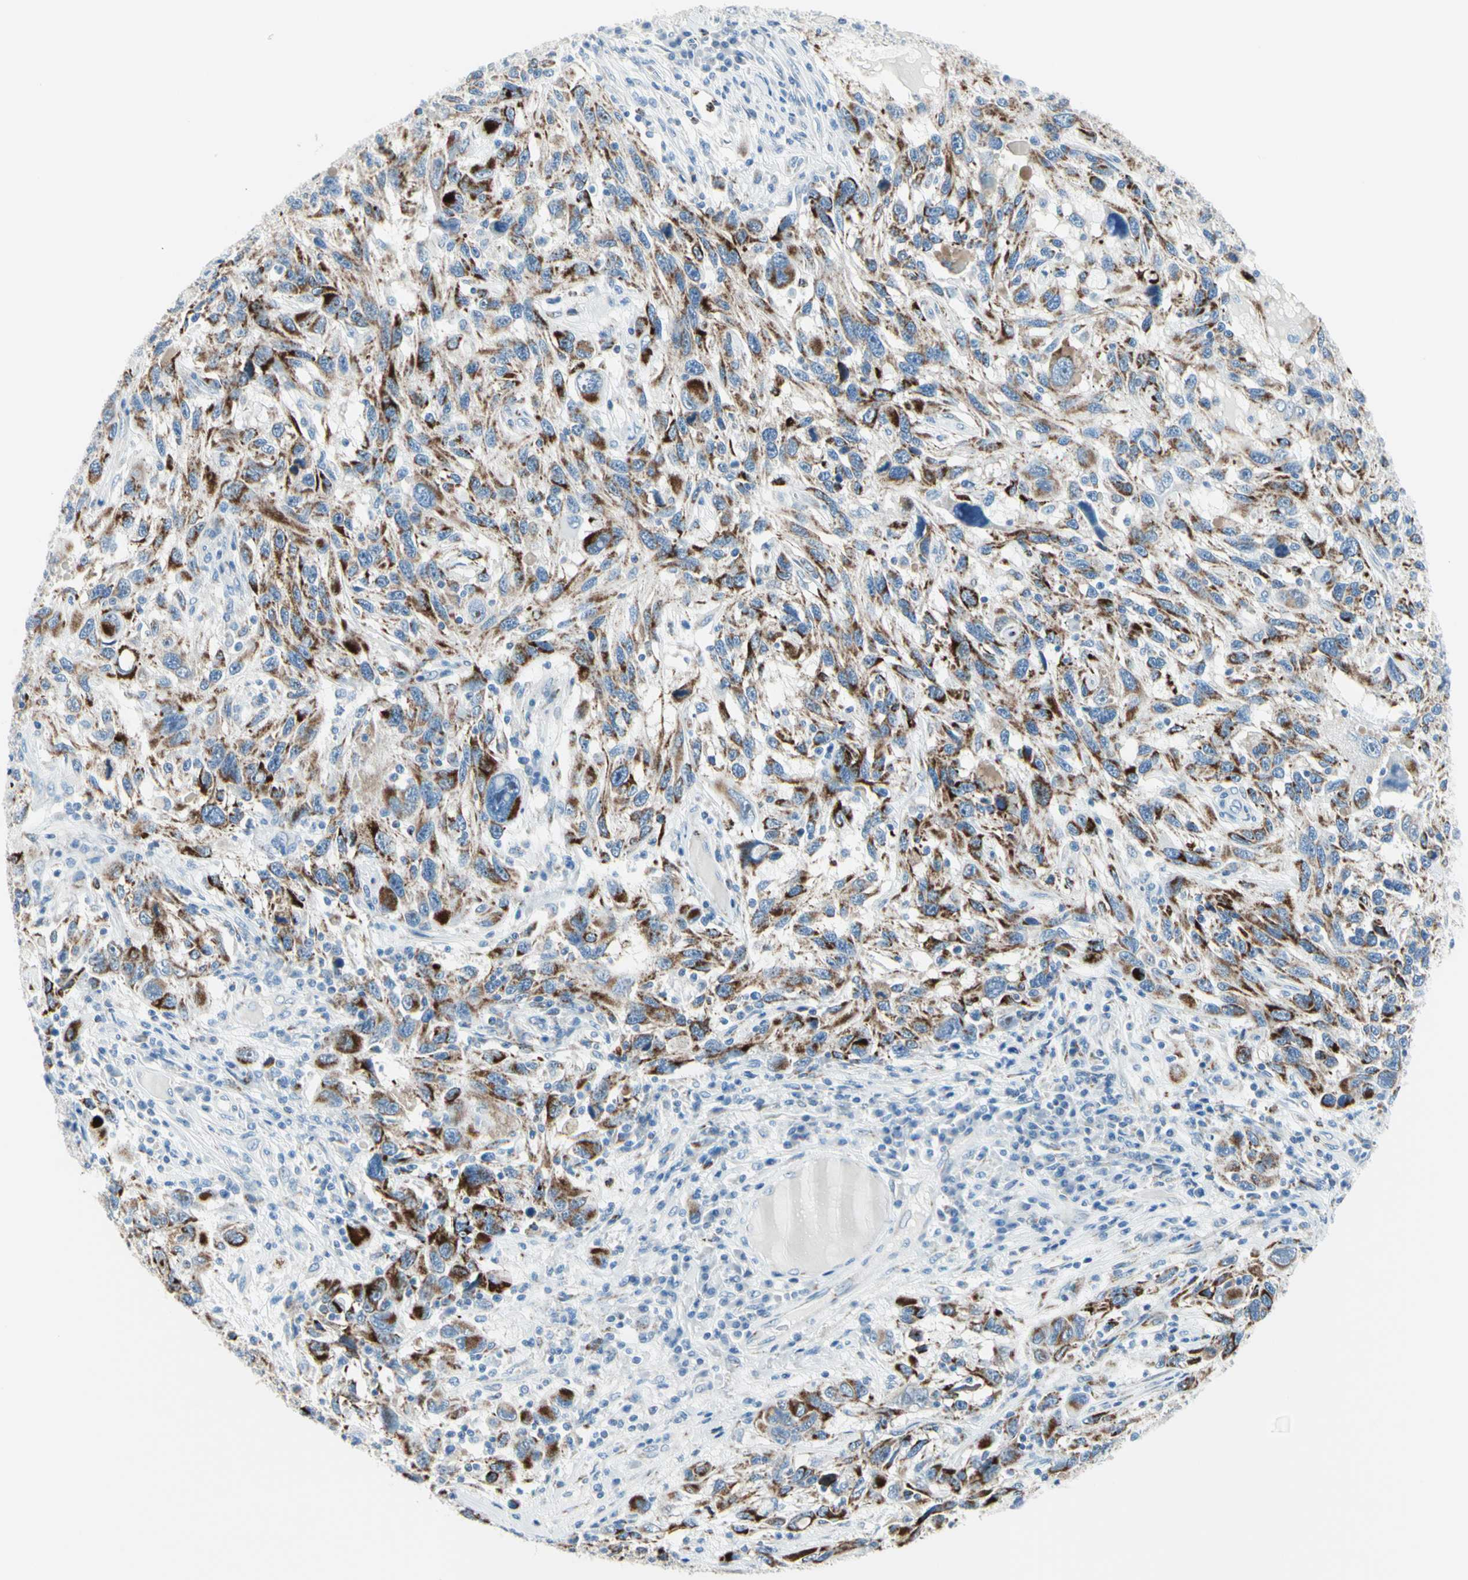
{"staining": {"intensity": "moderate", "quantity": ">75%", "location": "cytoplasmic/membranous"}, "tissue": "melanoma", "cell_type": "Tumor cells", "image_type": "cancer", "snomed": [{"axis": "morphology", "description": "Malignant melanoma, NOS"}, {"axis": "topography", "description": "Skin"}], "caption": "Melanoma tissue shows moderate cytoplasmic/membranous expression in about >75% of tumor cells (Stains: DAB (3,3'-diaminobenzidine) in brown, nuclei in blue, Microscopy: brightfield microscopy at high magnification).", "gene": "CYSLTR1", "patient": {"sex": "male", "age": 53}}